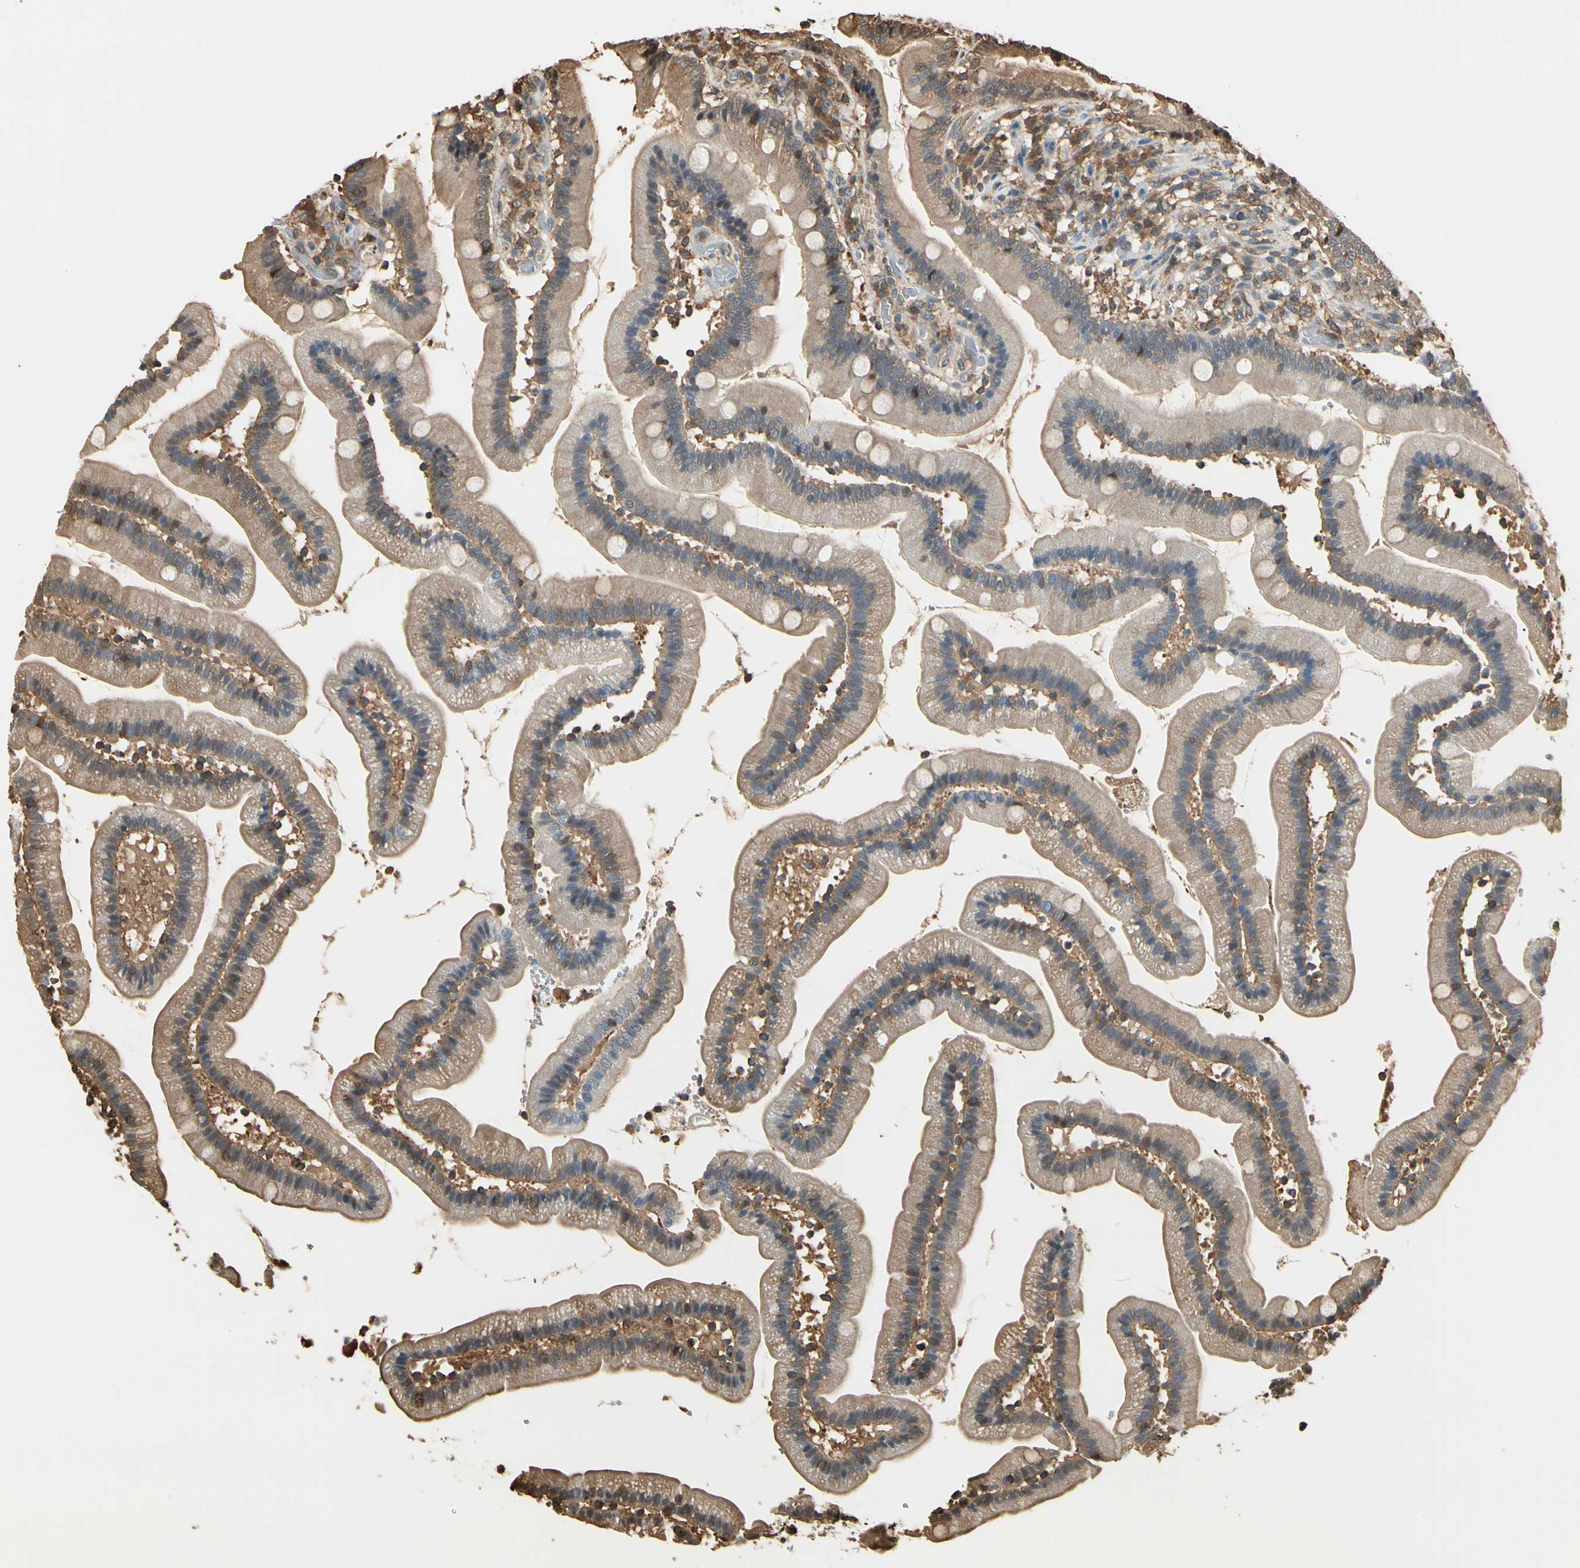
{"staining": {"intensity": "moderate", "quantity": ">75%", "location": "cytoplasmic/membranous"}, "tissue": "duodenum", "cell_type": "Glandular cells", "image_type": "normal", "snomed": [{"axis": "morphology", "description": "Normal tissue, NOS"}, {"axis": "topography", "description": "Duodenum"}], "caption": "Protein analysis of normal duodenum demonstrates moderate cytoplasmic/membranous expression in about >75% of glandular cells.", "gene": "YWHAE", "patient": {"sex": "male", "age": 66}}